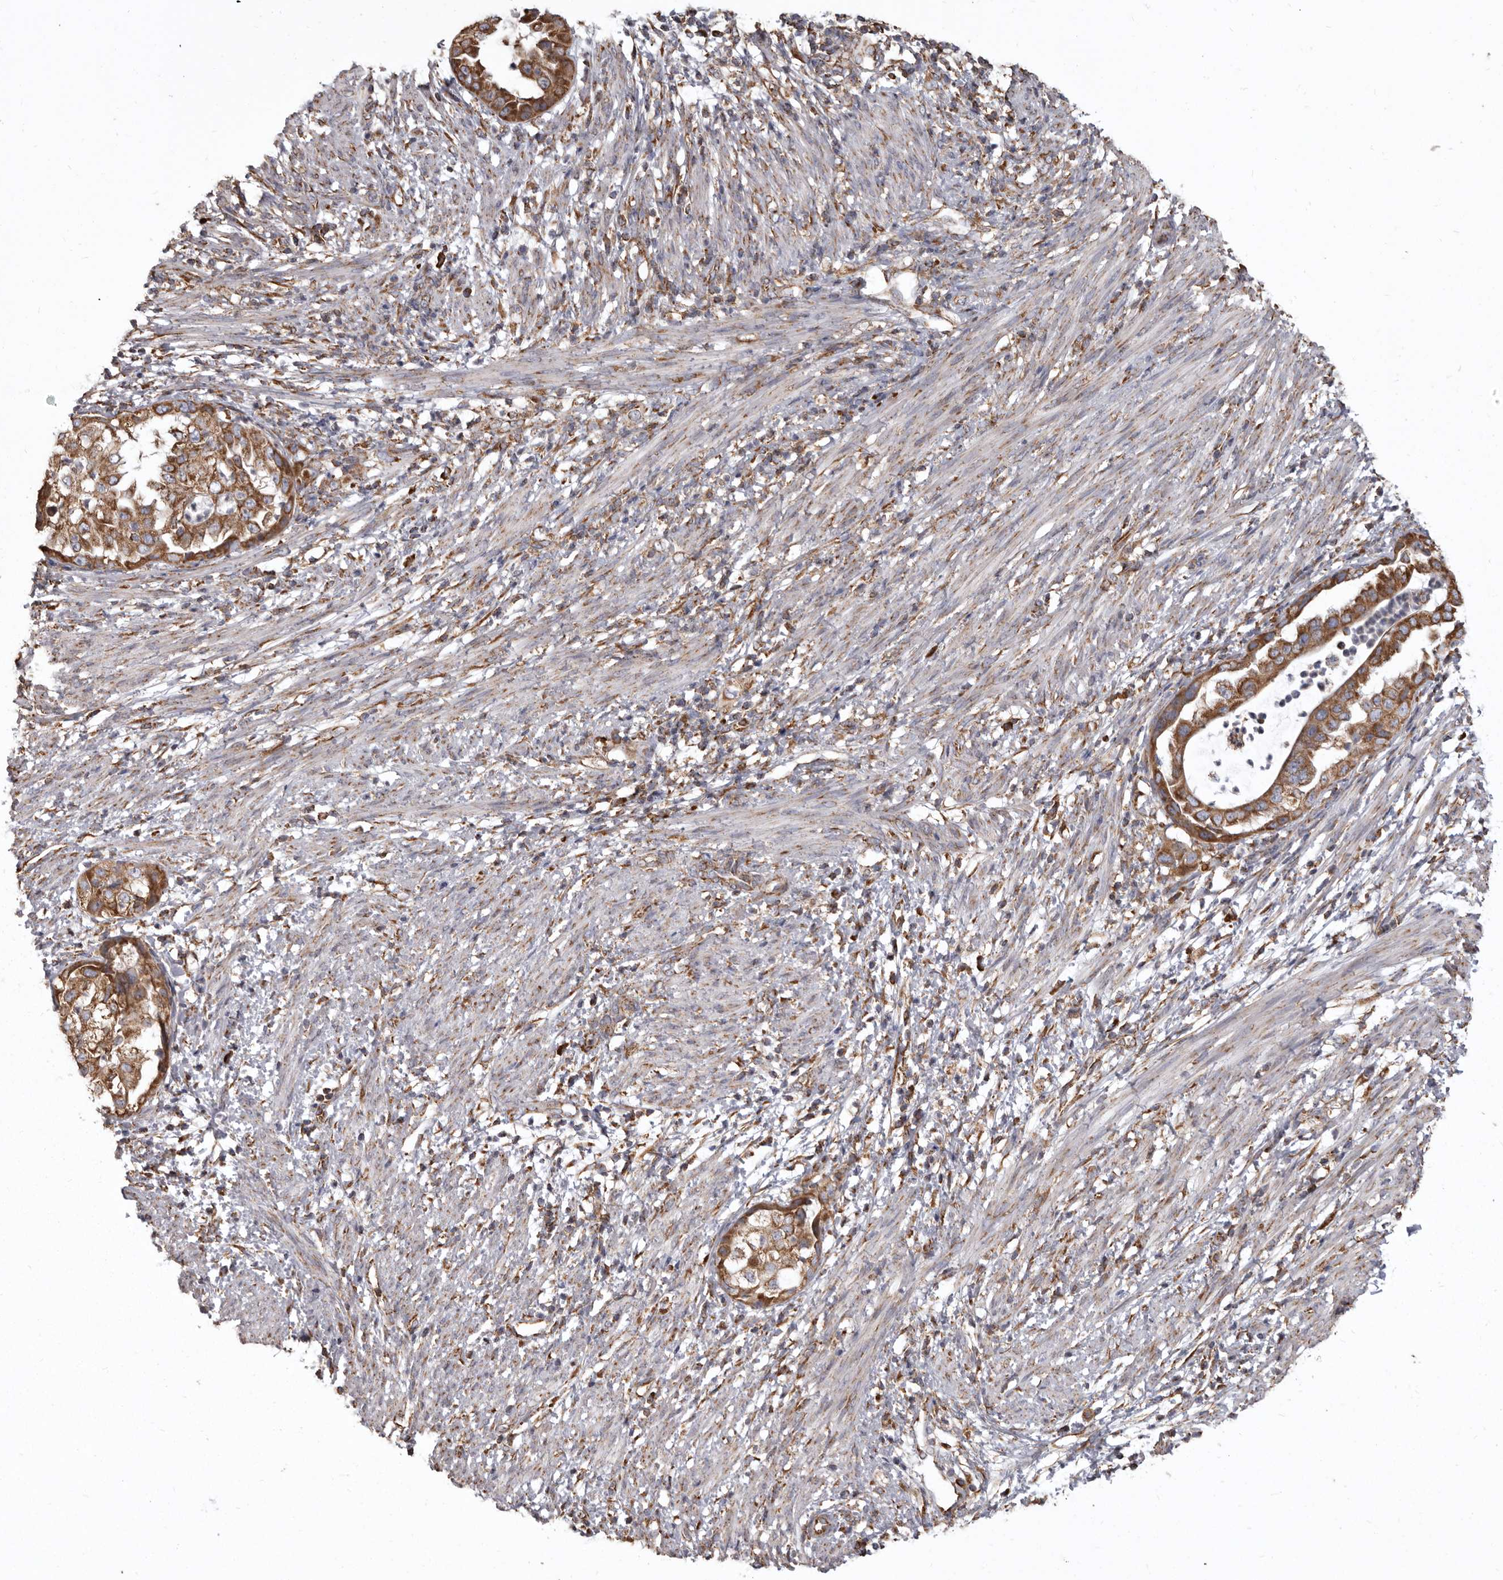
{"staining": {"intensity": "moderate", "quantity": ">75%", "location": "cytoplasmic/membranous"}, "tissue": "endometrial cancer", "cell_type": "Tumor cells", "image_type": "cancer", "snomed": [{"axis": "morphology", "description": "Adenocarcinoma, NOS"}, {"axis": "topography", "description": "Endometrium"}], "caption": "Immunohistochemical staining of endometrial cancer (adenocarcinoma) reveals medium levels of moderate cytoplasmic/membranous protein positivity in about >75% of tumor cells. The staining was performed using DAB to visualize the protein expression in brown, while the nuclei were stained in blue with hematoxylin (Magnification: 20x).", "gene": "CDK5RAP3", "patient": {"sex": "female", "age": 85}}